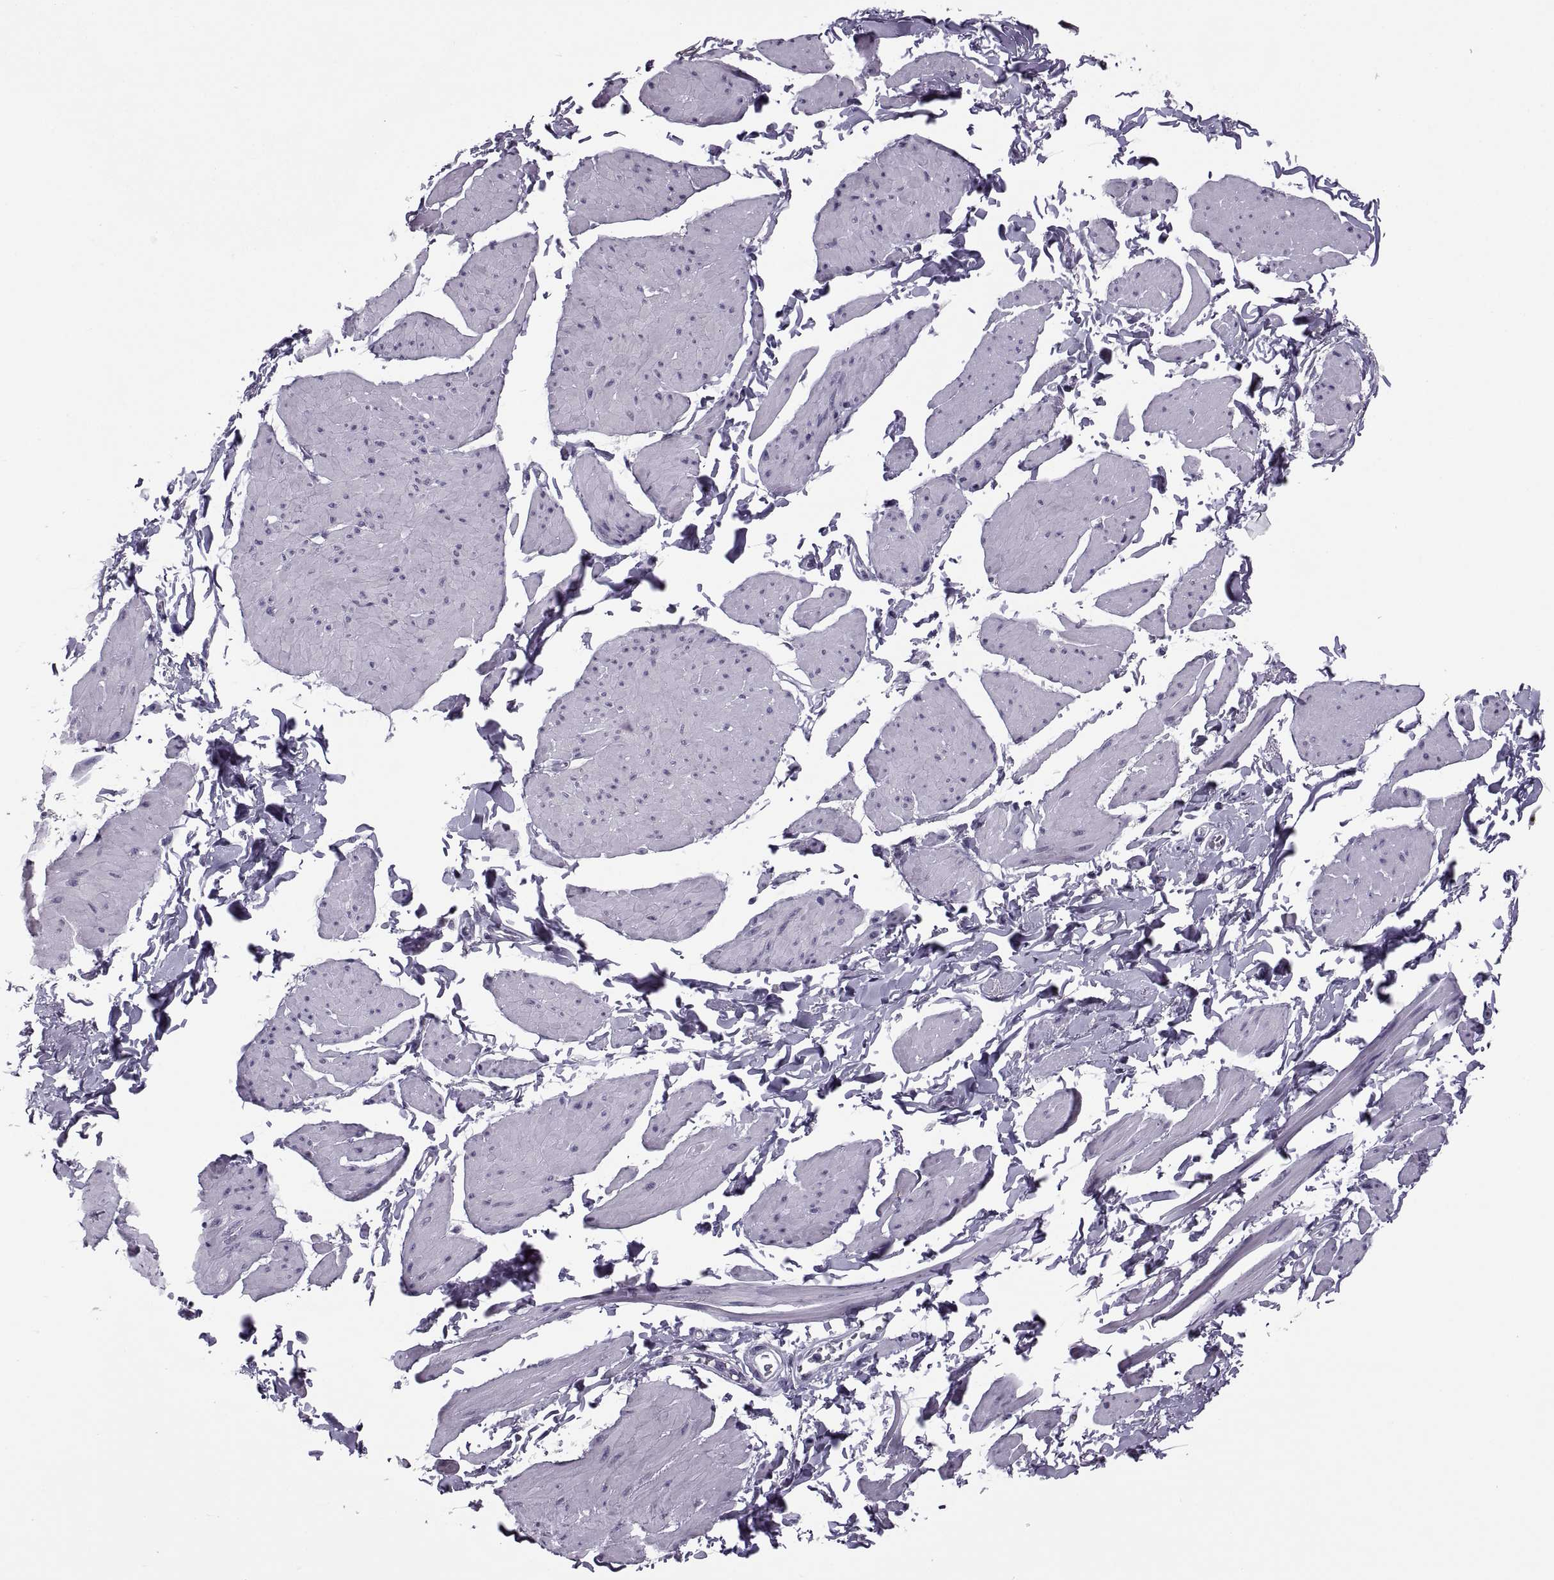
{"staining": {"intensity": "negative", "quantity": "none", "location": "none"}, "tissue": "smooth muscle", "cell_type": "Smooth muscle cells", "image_type": "normal", "snomed": [{"axis": "morphology", "description": "Normal tissue, NOS"}, {"axis": "topography", "description": "Adipose tissue"}, {"axis": "topography", "description": "Smooth muscle"}, {"axis": "topography", "description": "Peripheral nerve tissue"}], "caption": "Protein analysis of unremarkable smooth muscle shows no significant positivity in smooth muscle cells.", "gene": "TBC1D3B", "patient": {"sex": "male", "age": 83}}